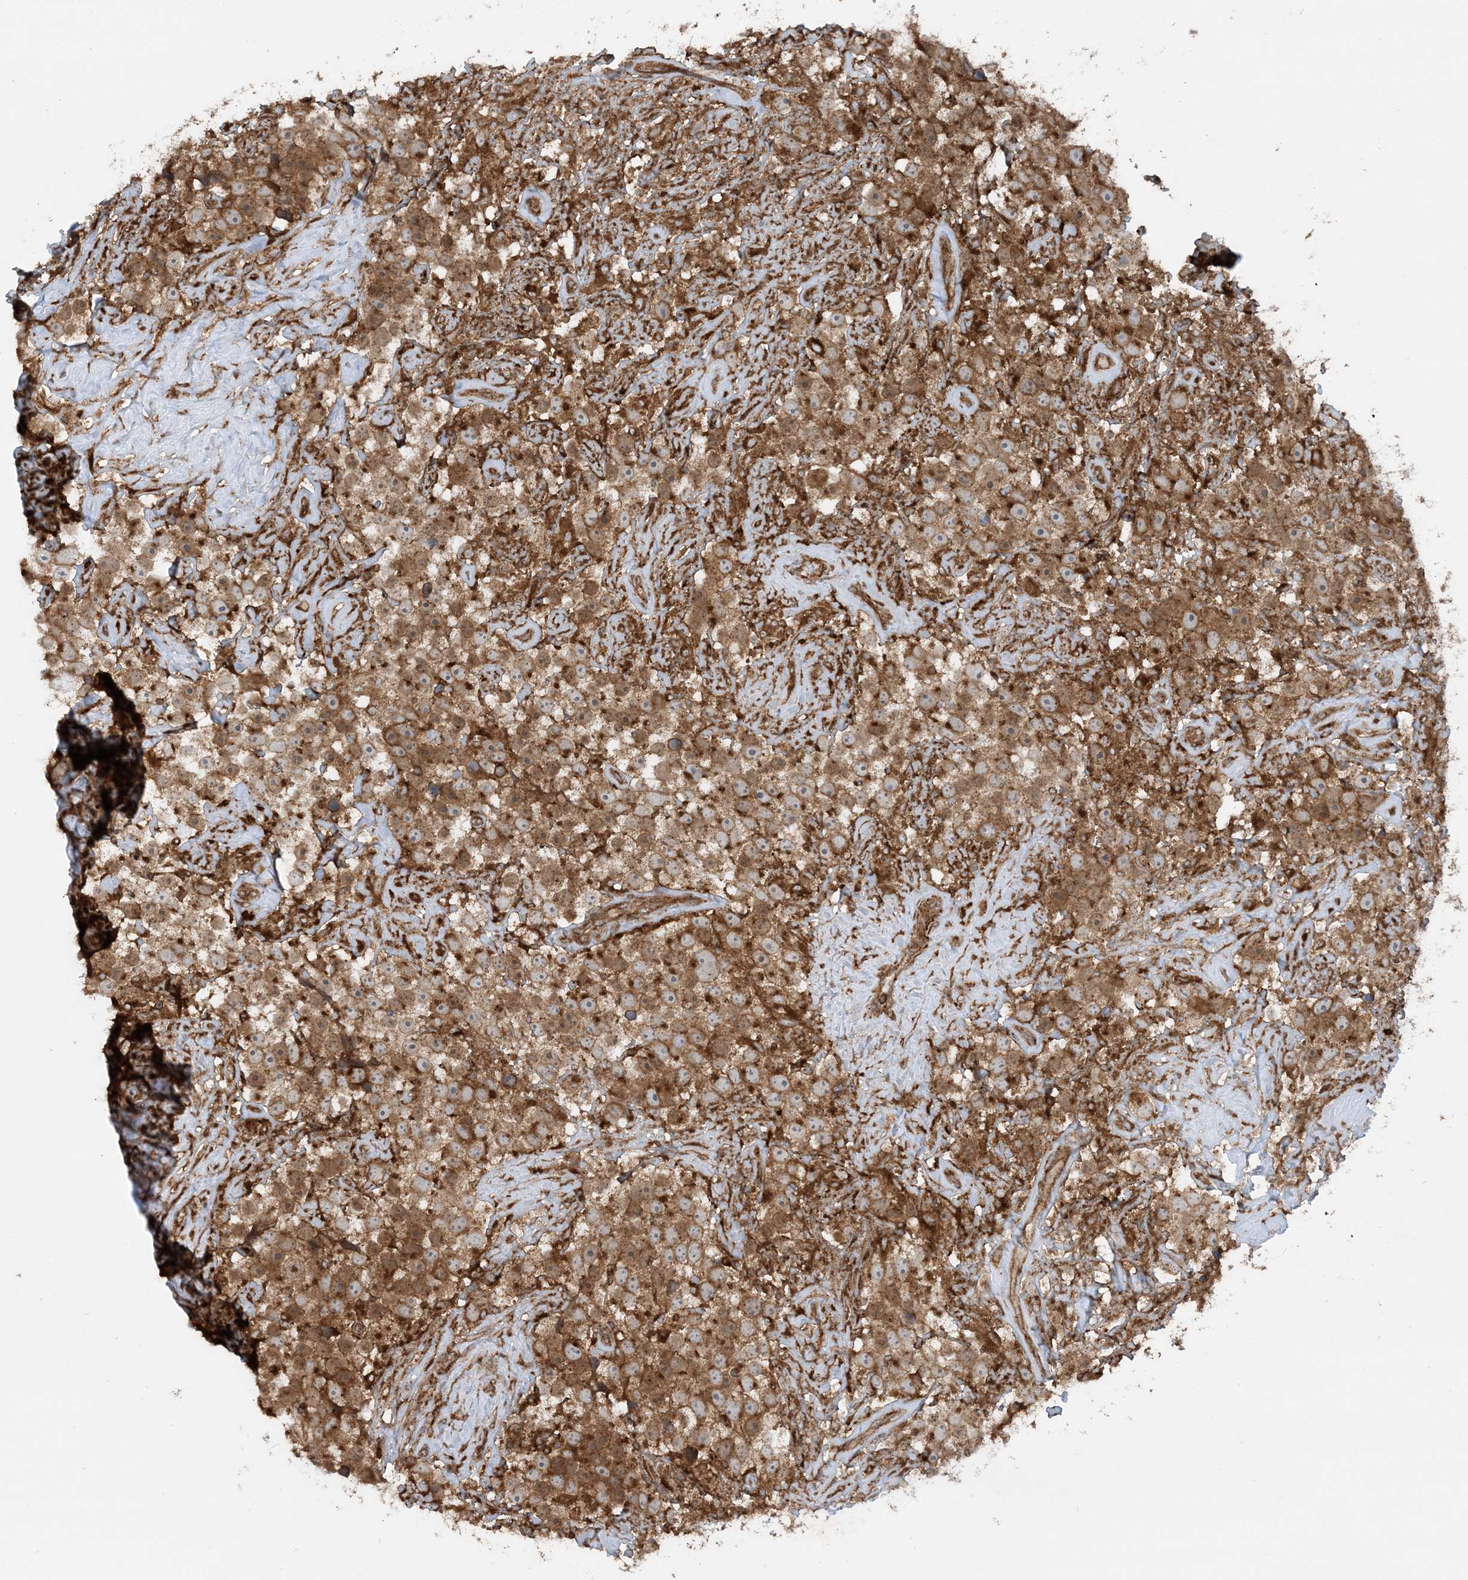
{"staining": {"intensity": "moderate", "quantity": ">75%", "location": "cytoplasmic/membranous"}, "tissue": "testis cancer", "cell_type": "Tumor cells", "image_type": "cancer", "snomed": [{"axis": "morphology", "description": "Seminoma, NOS"}, {"axis": "topography", "description": "Testis"}], "caption": "Human testis seminoma stained for a protein (brown) displays moderate cytoplasmic/membranous positive positivity in approximately >75% of tumor cells.", "gene": "STAM2", "patient": {"sex": "male", "age": 49}}